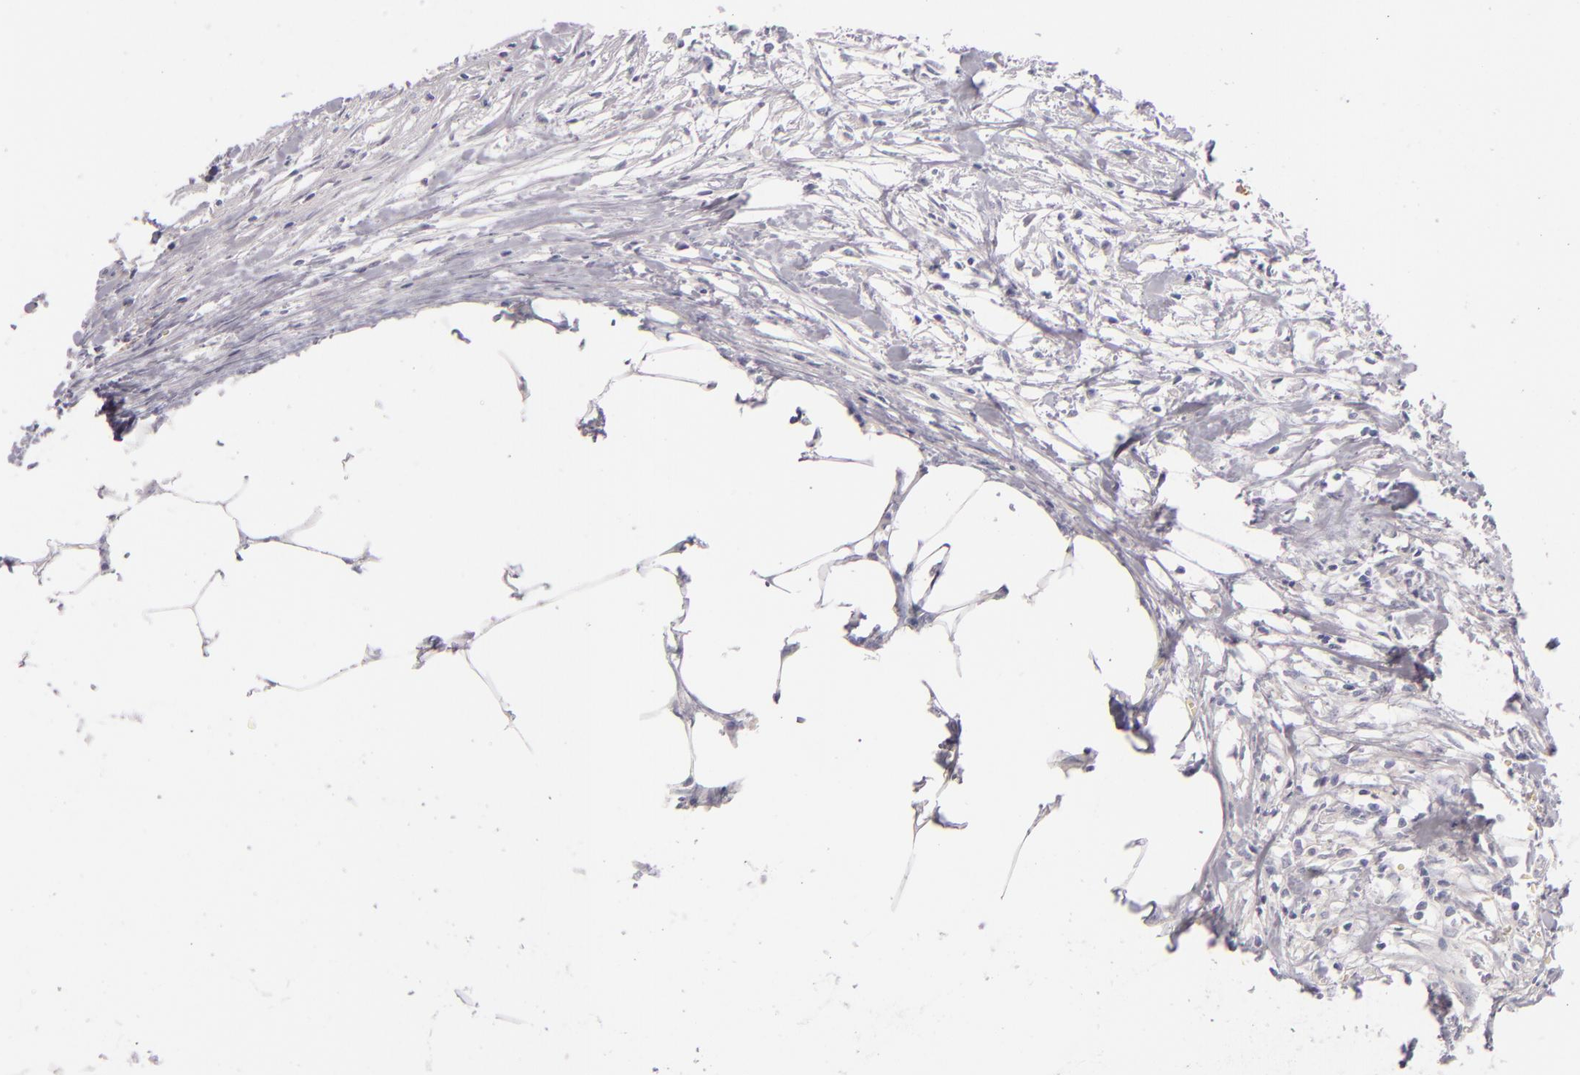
{"staining": {"intensity": "negative", "quantity": "none", "location": "none"}, "tissue": "colorectal cancer", "cell_type": "Tumor cells", "image_type": "cancer", "snomed": [{"axis": "morphology", "description": "Adenocarcinoma, NOS"}, {"axis": "topography", "description": "Colon"}], "caption": "Protein analysis of colorectal cancer (adenocarcinoma) reveals no significant positivity in tumor cells.", "gene": "CD207", "patient": {"sex": "male", "age": 55}}